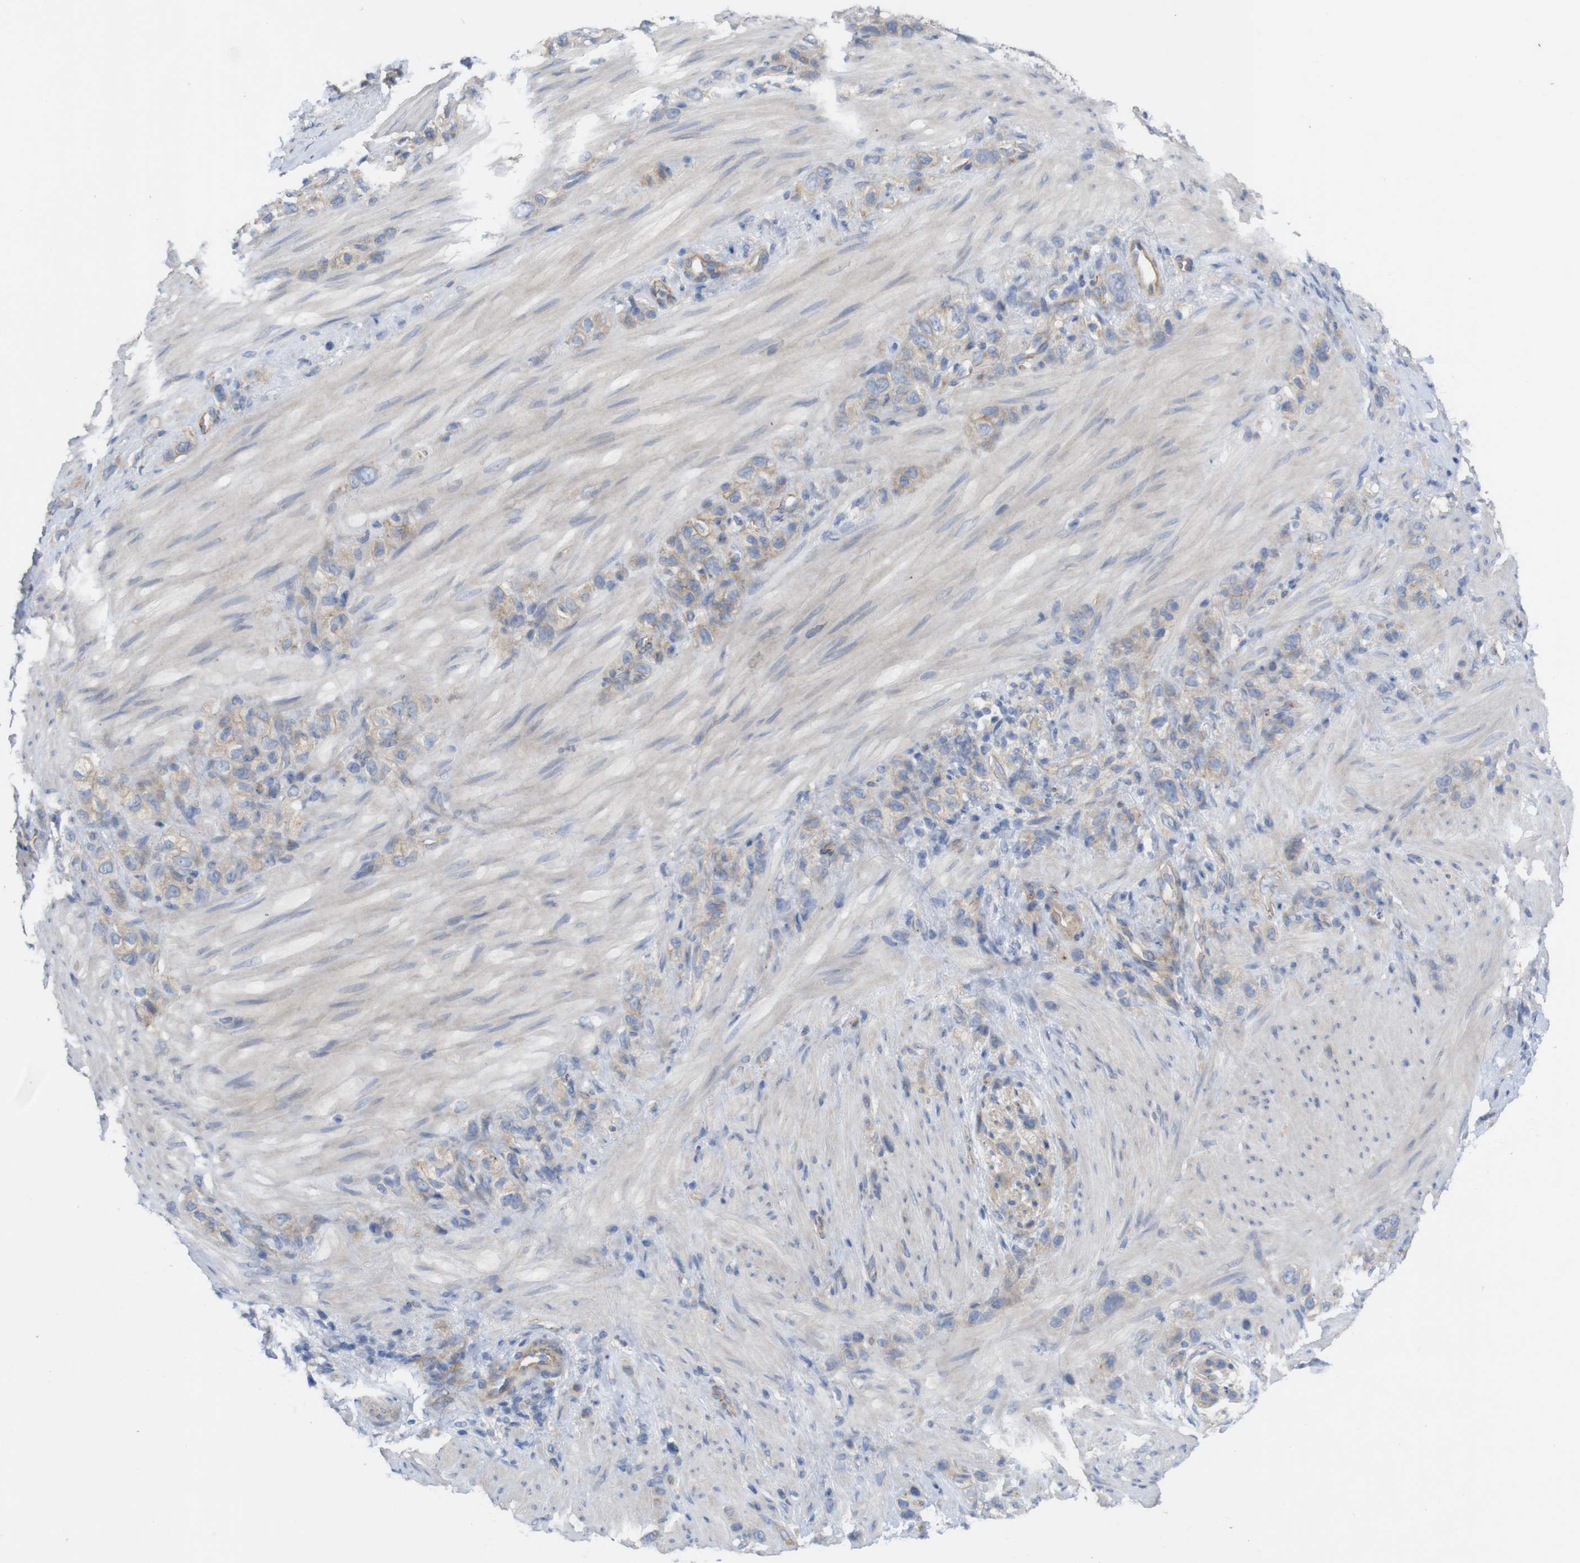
{"staining": {"intensity": "weak", "quantity": "25%-75%", "location": "cytoplasmic/membranous"}, "tissue": "stomach cancer", "cell_type": "Tumor cells", "image_type": "cancer", "snomed": [{"axis": "morphology", "description": "Adenocarcinoma, NOS"}, {"axis": "morphology", "description": "Adenocarcinoma, High grade"}, {"axis": "topography", "description": "Stomach, upper"}, {"axis": "topography", "description": "Stomach, lower"}], "caption": "This histopathology image shows immunohistochemistry (IHC) staining of adenocarcinoma (stomach), with low weak cytoplasmic/membranous expression in approximately 25%-75% of tumor cells.", "gene": "KIDINS220", "patient": {"sex": "female", "age": 65}}